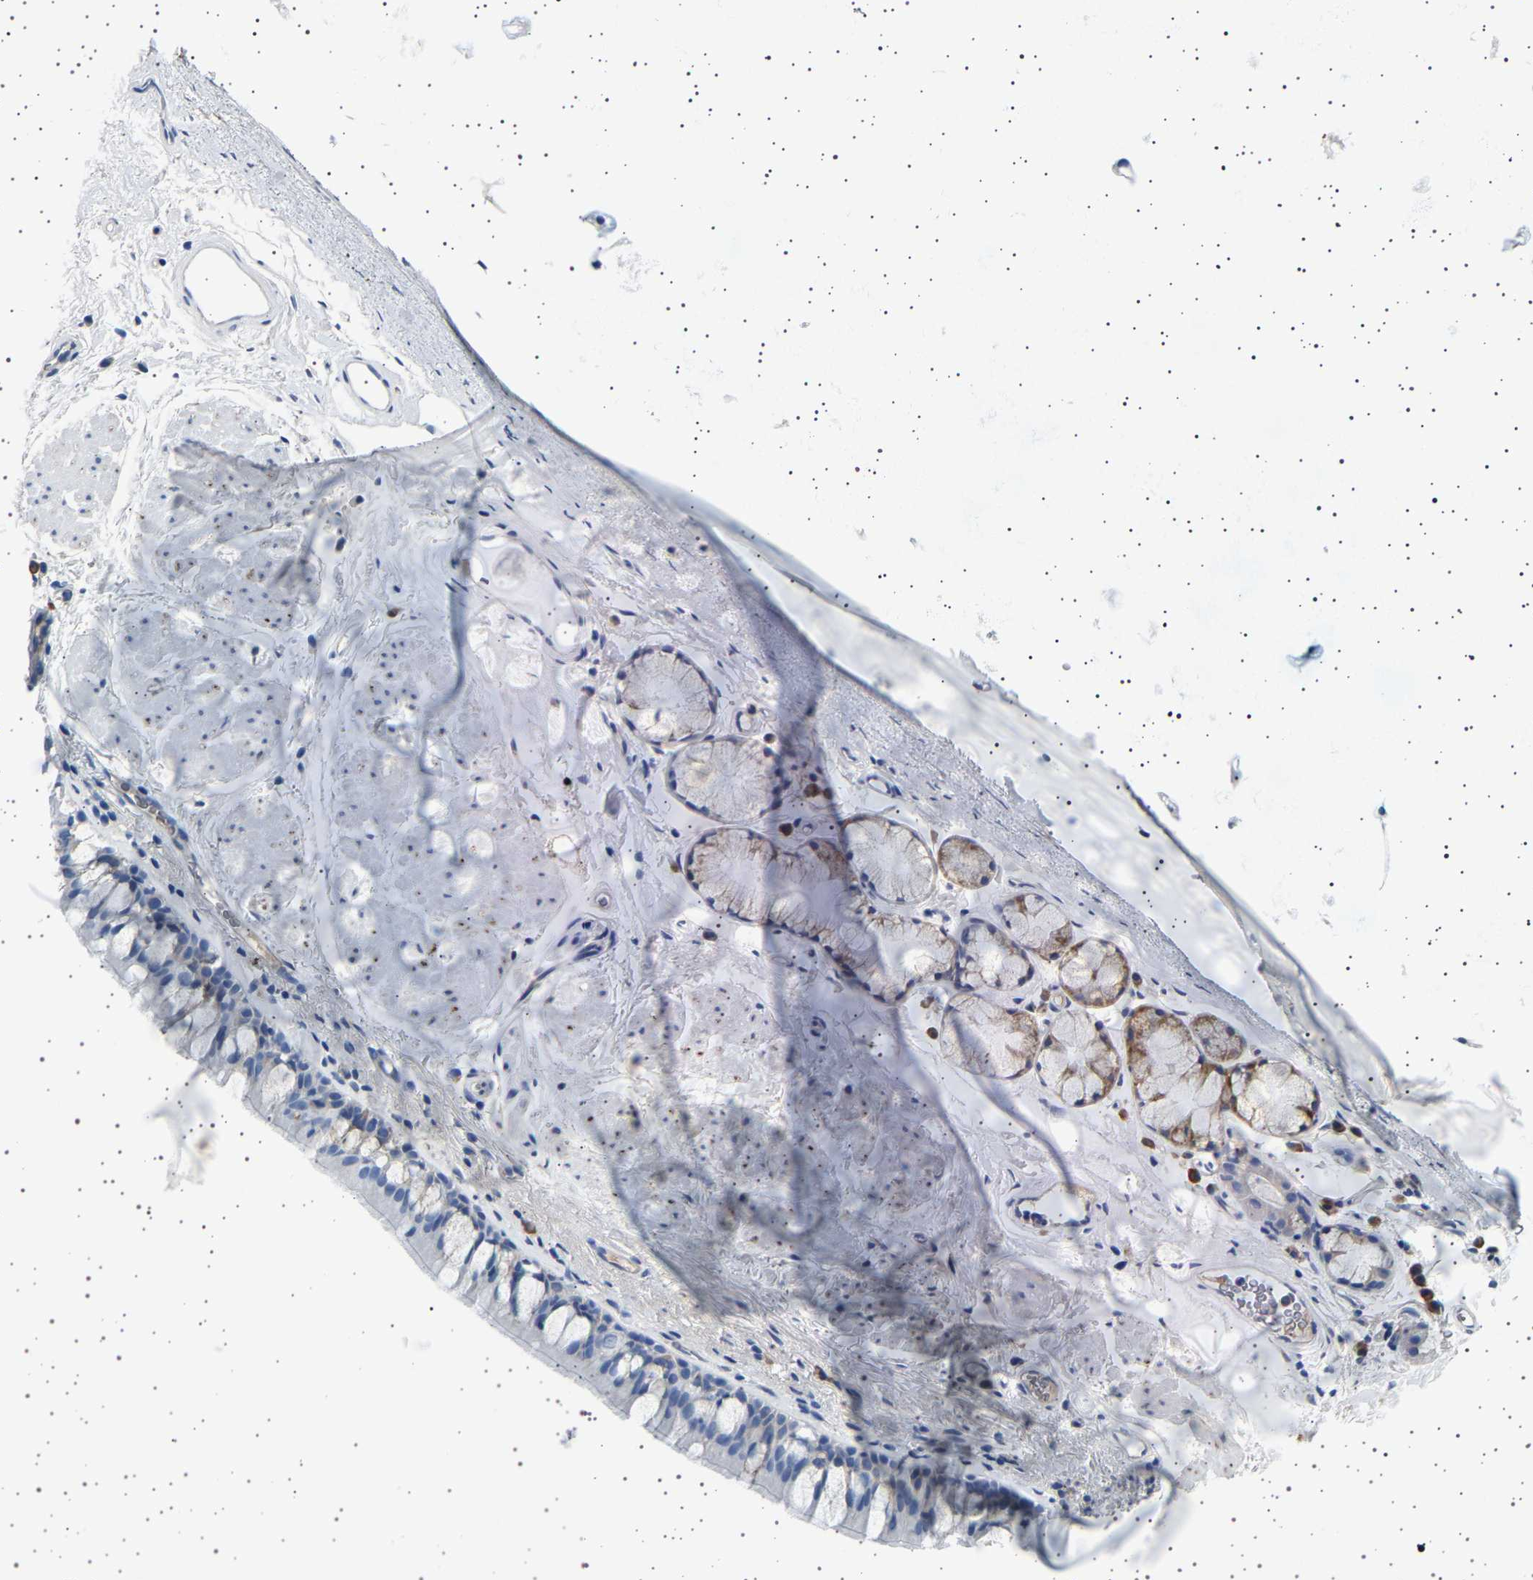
{"staining": {"intensity": "negative", "quantity": "none", "location": "none"}, "tissue": "bronchus", "cell_type": "Respiratory epithelial cells", "image_type": "normal", "snomed": [{"axis": "morphology", "description": "Normal tissue, NOS"}, {"axis": "topography", "description": "Cartilage tissue"}, {"axis": "topography", "description": "Bronchus"}], "caption": "DAB immunohistochemical staining of normal human bronchus exhibits no significant staining in respiratory epithelial cells.", "gene": "FTCD", "patient": {"sex": "female", "age": 53}}